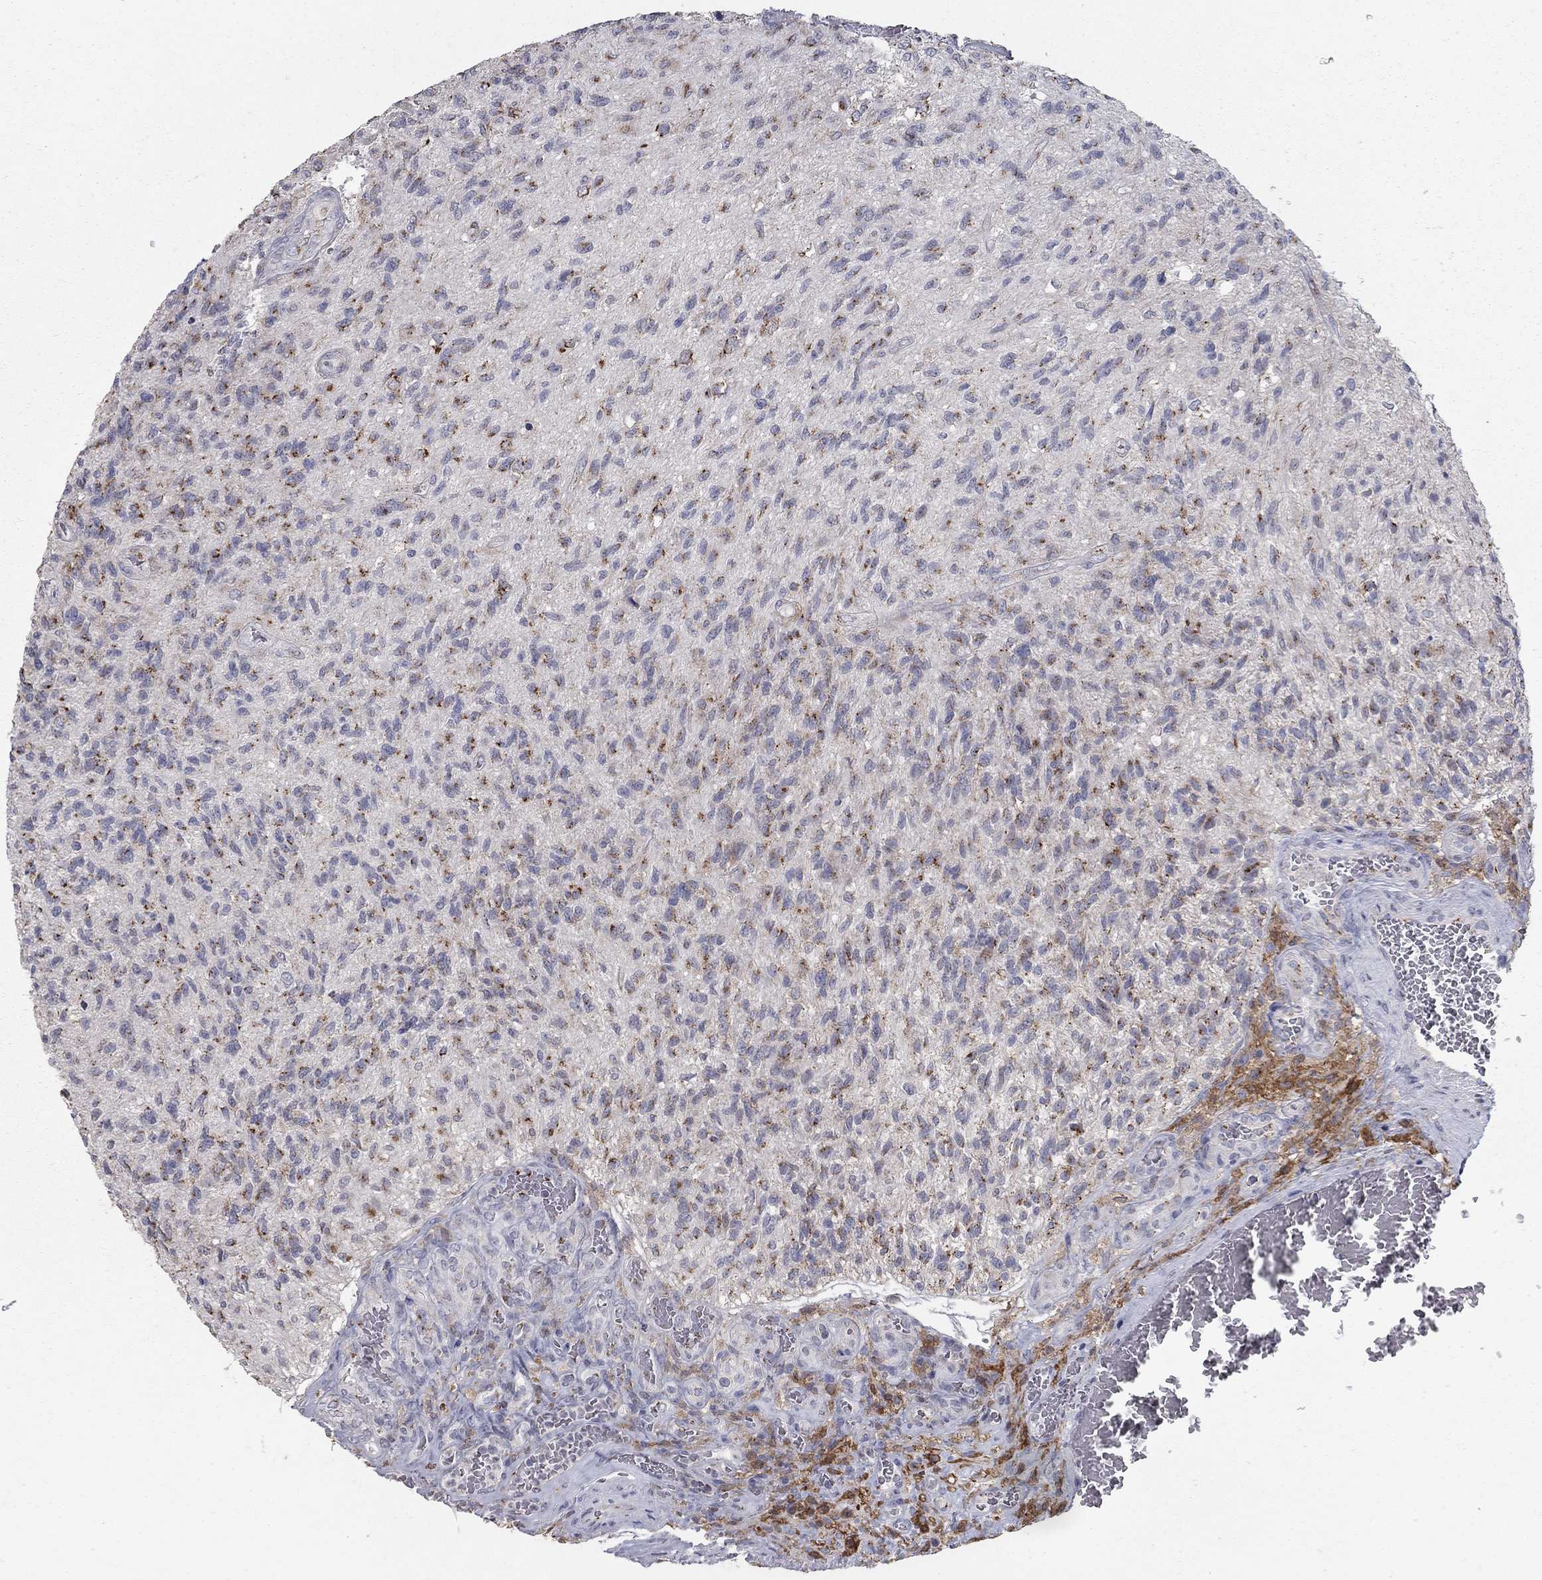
{"staining": {"intensity": "strong", "quantity": "<25%", "location": "cytoplasmic/membranous"}, "tissue": "glioma", "cell_type": "Tumor cells", "image_type": "cancer", "snomed": [{"axis": "morphology", "description": "Glioma, malignant, High grade"}, {"axis": "topography", "description": "Brain"}], "caption": "This is a histology image of immunohistochemistry (IHC) staining of glioma, which shows strong positivity in the cytoplasmic/membranous of tumor cells.", "gene": "KIAA0319L", "patient": {"sex": "male", "age": 56}}